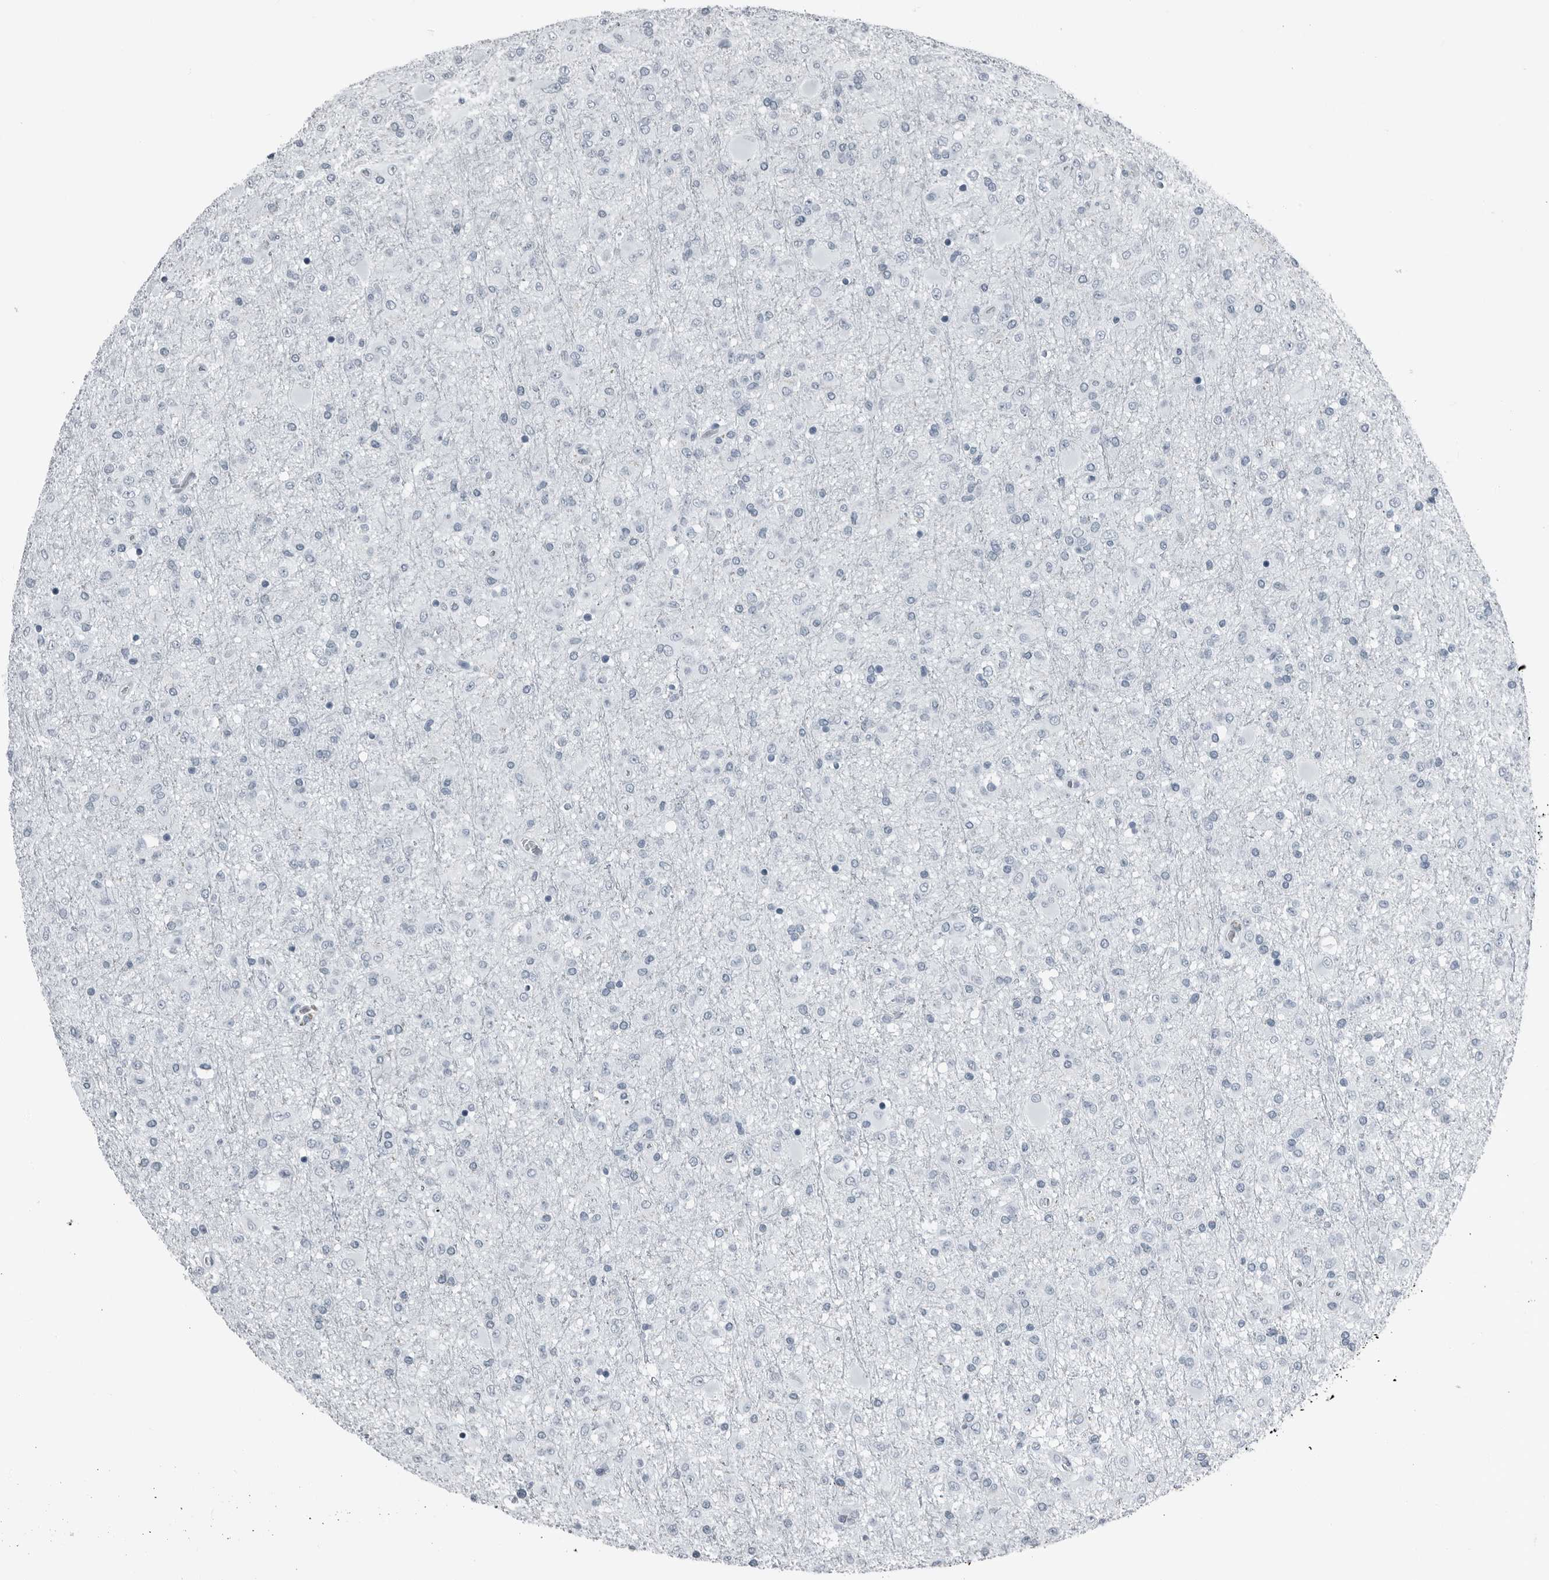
{"staining": {"intensity": "negative", "quantity": "none", "location": "none"}, "tissue": "glioma", "cell_type": "Tumor cells", "image_type": "cancer", "snomed": [{"axis": "morphology", "description": "Glioma, malignant, Low grade"}, {"axis": "topography", "description": "Brain"}], "caption": "Glioma was stained to show a protein in brown. There is no significant expression in tumor cells. The staining was performed using DAB (3,3'-diaminobenzidine) to visualize the protein expression in brown, while the nuclei were stained in blue with hematoxylin (Magnification: 20x).", "gene": "PRSS1", "patient": {"sex": "male", "age": 65}}